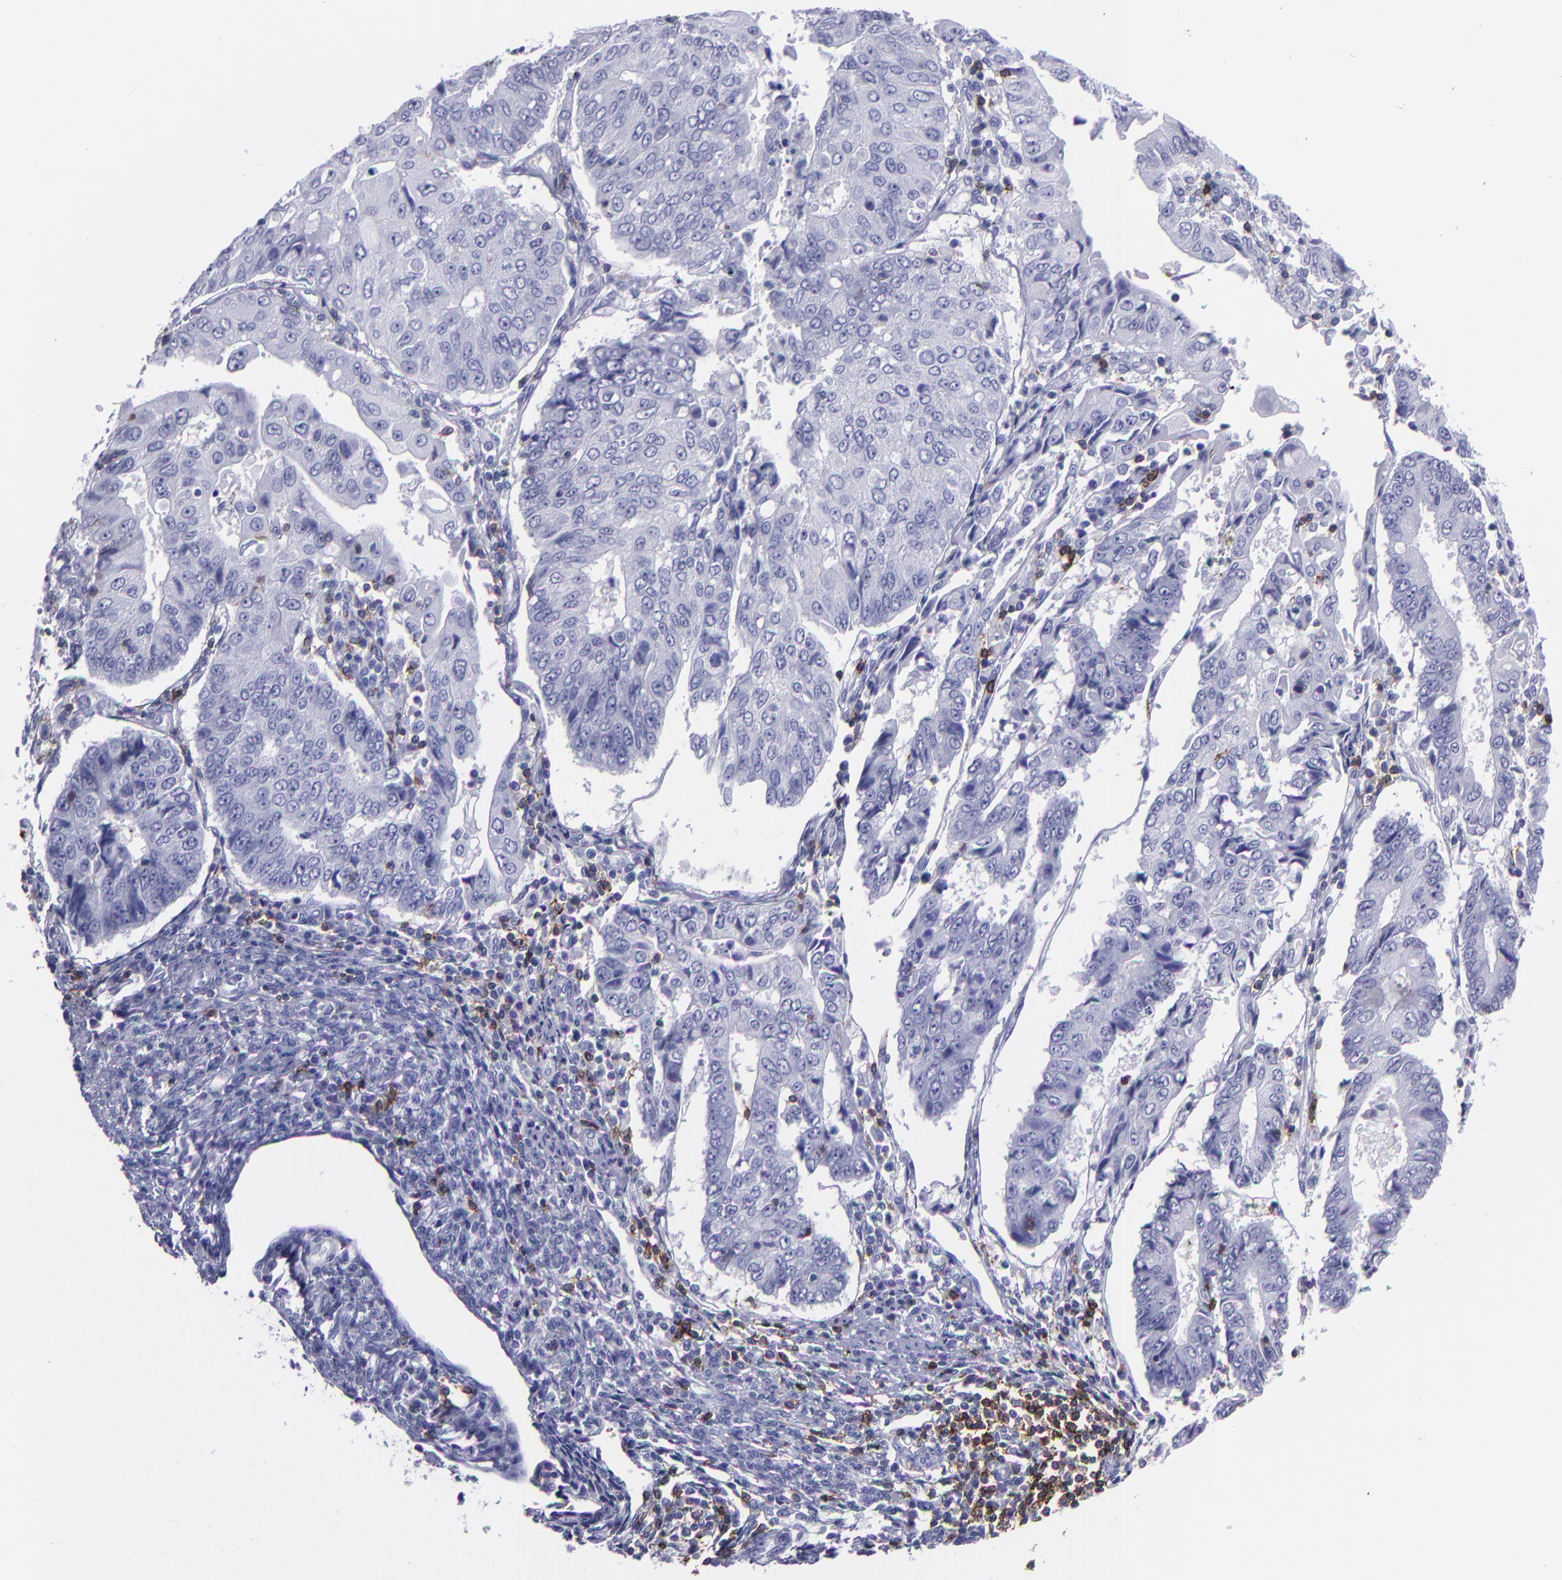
{"staining": {"intensity": "negative", "quantity": "none", "location": "none"}, "tissue": "endometrial cancer", "cell_type": "Tumor cells", "image_type": "cancer", "snomed": [{"axis": "morphology", "description": "Adenocarcinoma, NOS"}, {"axis": "topography", "description": "Endometrium"}], "caption": "Immunohistochemical staining of endometrial cancer displays no significant expression in tumor cells. The staining was performed using DAB (3,3'-diaminobenzidine) to visualize the protein expression in brown, while the nuclei were stained in blue with hematoxylin (Magnification: 20x).", "gene": "CD6", "patient": {"sex": "female", "age": 75}}